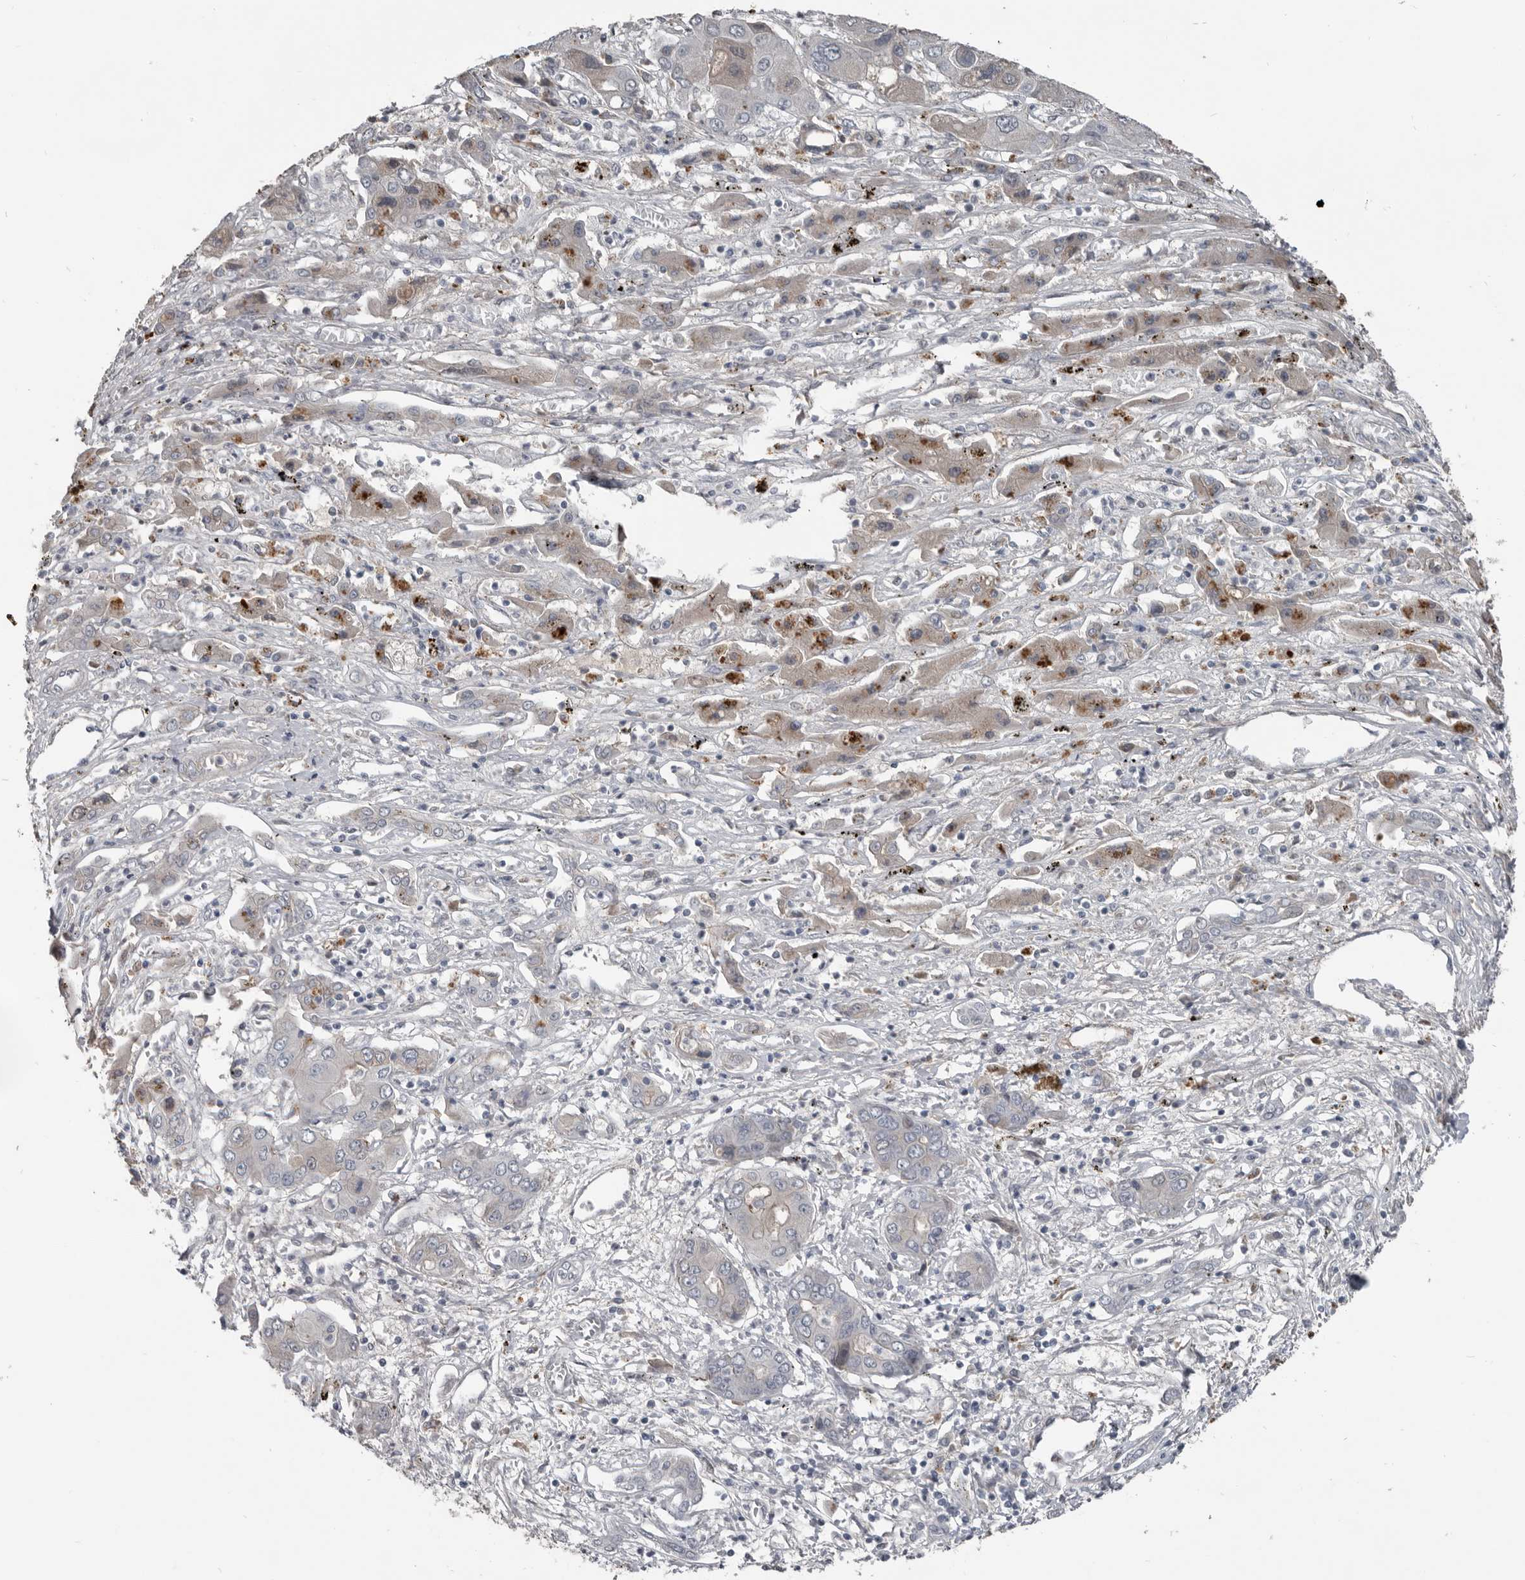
{"staining": {"intensity": "negative", "quantity": "none", "location": "none"}, "tissue": "liver cancer", "cell_type": "Tumor cells", "image_type": "cancer", "snomed": [{"axis": "morphology", "description": "Cholangiocarcinoma"}, {"axis": "topography", "description": "Liver"}], "caption": "Liver cancer was stained to show a protein in brown. There is no significant staining in tumor cells.", "gene": "C1orf216", "patient": {"sex": "male", "age": 67}}